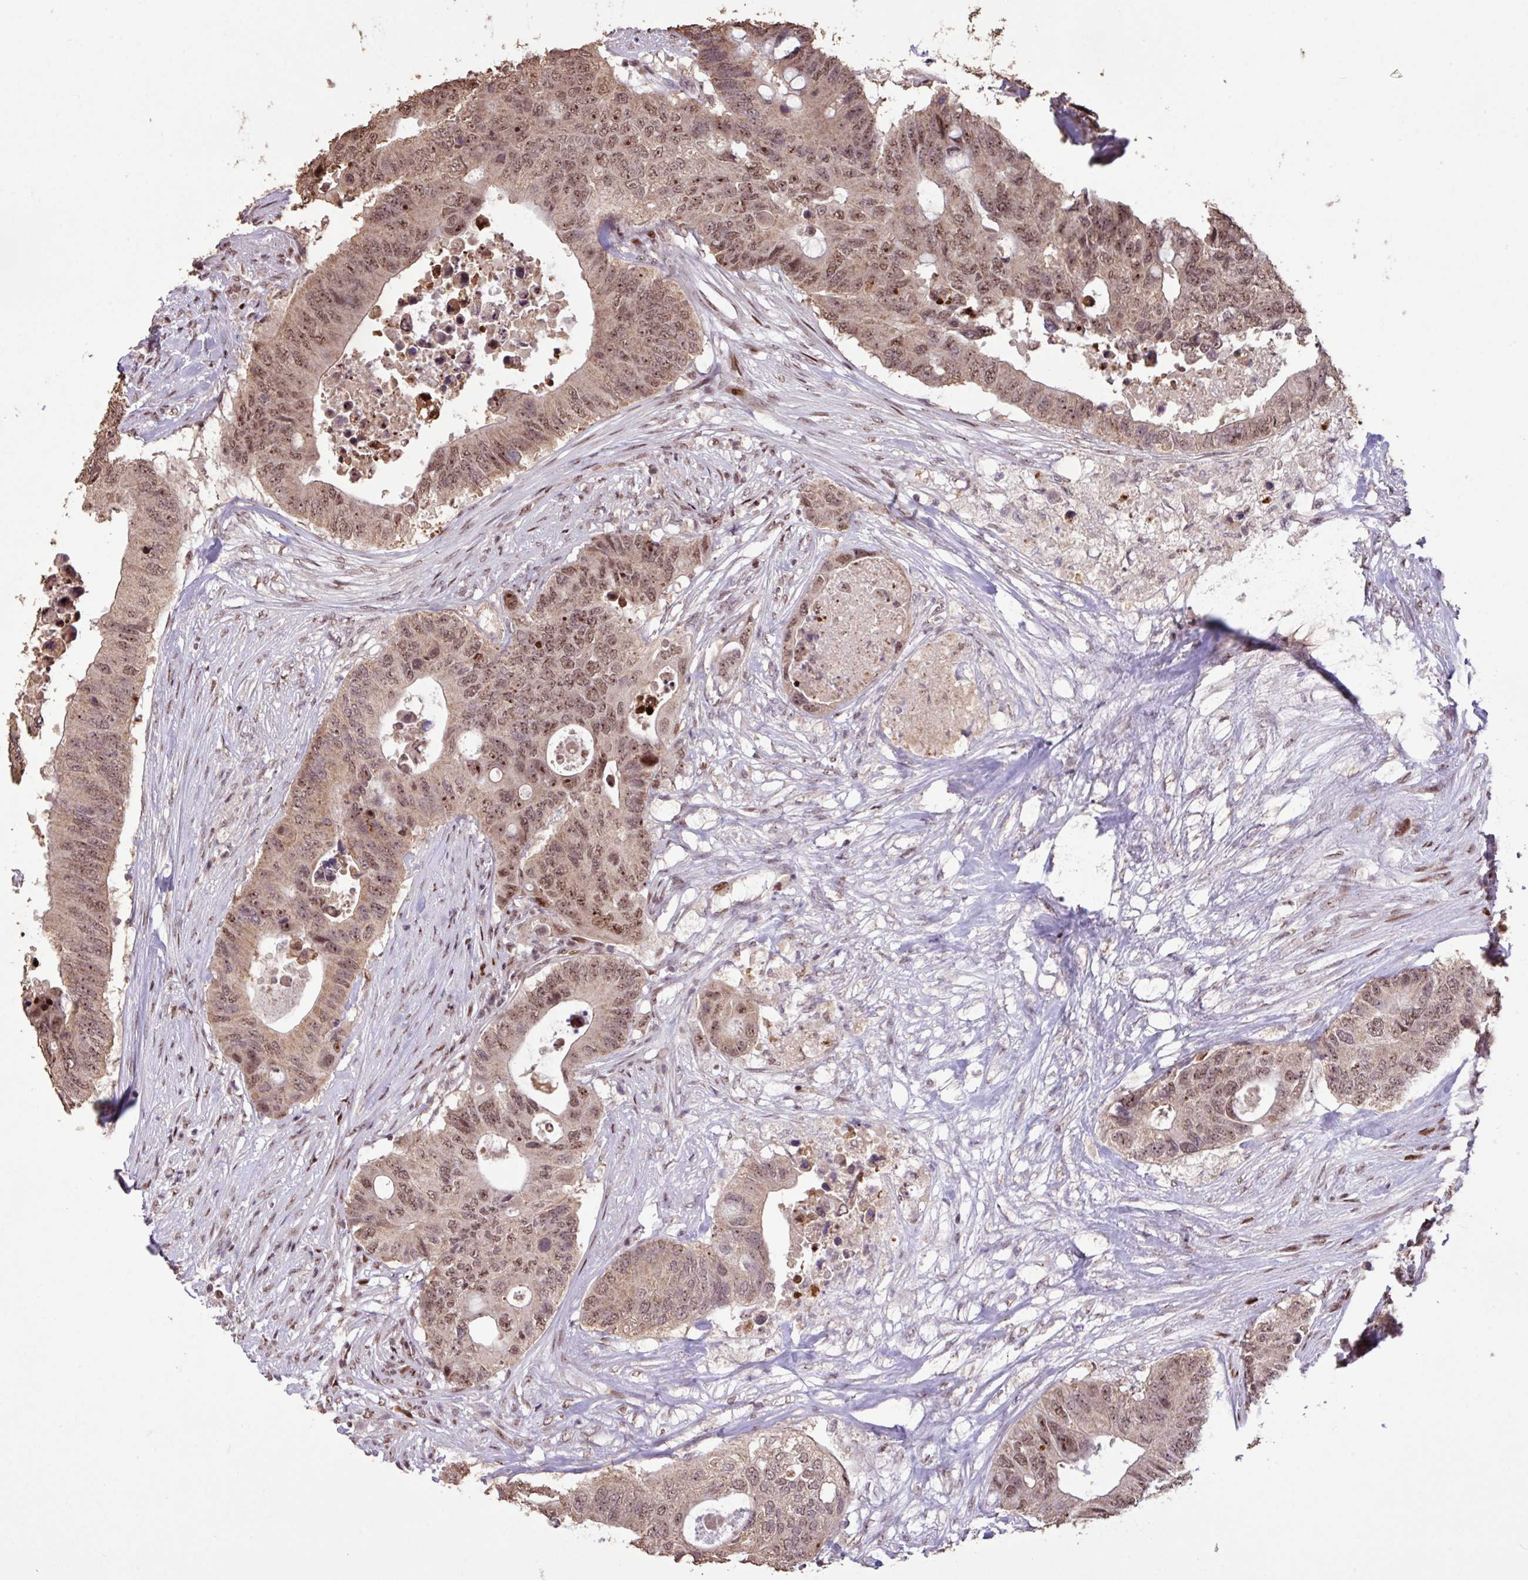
{"staining": {"intensity": "moderate", "quantity": ">75%", "location": "nuclear"}, "tissue": "colorectal cancer", "cell_type": "Tumor cells", "image_type": "cancer", "snomed": [{"axis": "morphology", "description": "Adenocarcinoma, NOS"}, {"axis": "topography", "description": "Colon"}], "caption": "Protein expression analysis of human colorectal cancer reveals moderate nuclear positivity in approximately >75% of tumor cells.", "gene": "ZNF709", "patient": {"sex": "male", "age": 71}}